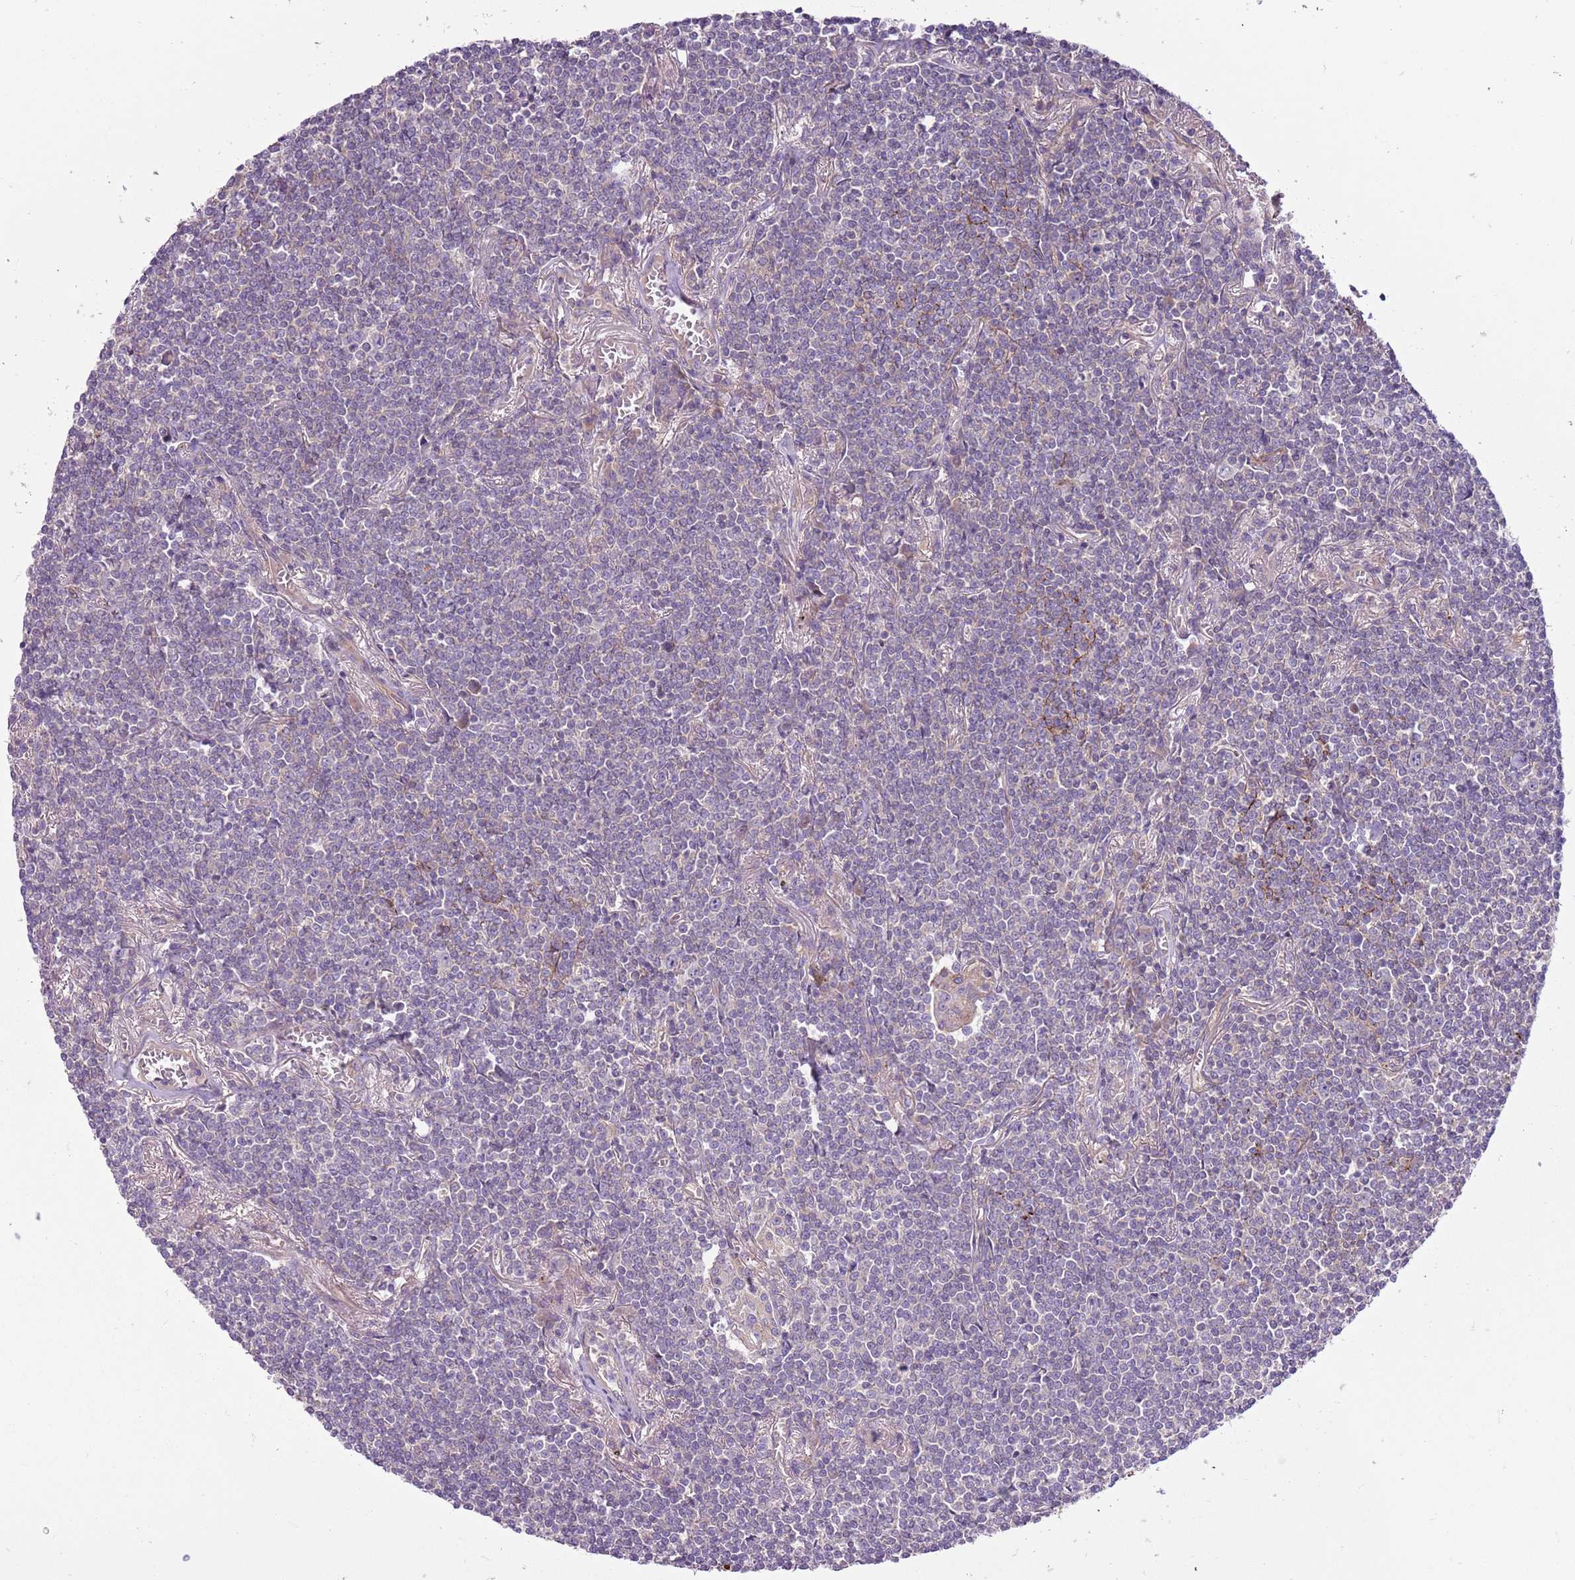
{"staining": {"intensity": "negative", "quantity": "none", "location": "none"}, "tissue": "lymphoma", "cell_type": "Tumor cells", "image_type": "cancer", "snomed": [{"axis": "morphology", "description": "Malignant lymphoma, non-Hodgkin's type, Low grade"}, {"axis": "topography", "description": "Lung"}], "caption": "The photomicrograph reveals no significant staining in tumor cells of low-grade malignant lymphoma, non-Hodgkin's type. (DAB (3,3'-diaminobenzidine) IHC with hematoxylin counter stain).", "gene": "GNL1", "patient": {"sex": "female", "age": 71}}